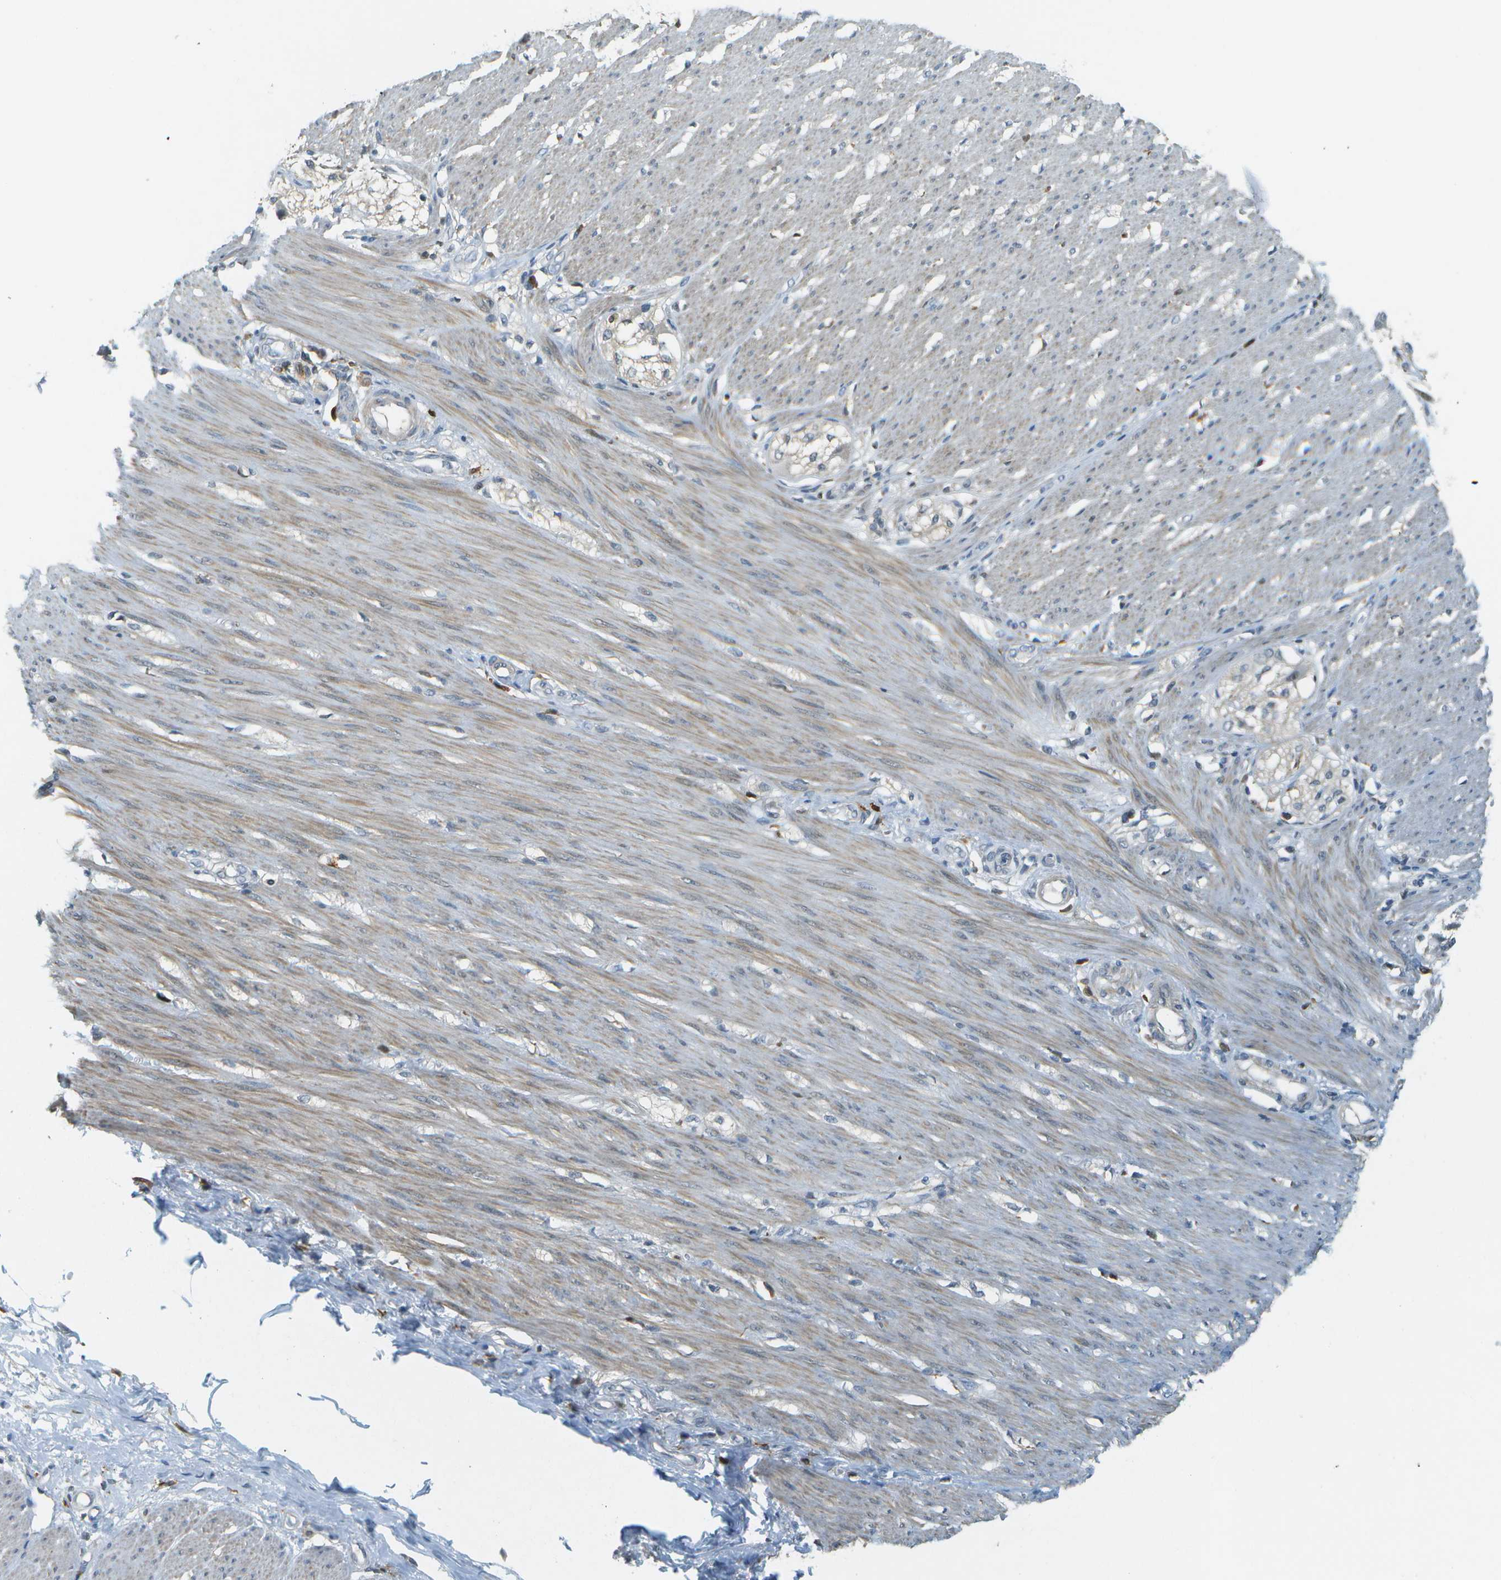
{"staining": {"intensity": "negative", "quantity": "none", "location": "none"}, "tissue": "adipose tissue", "cell_type": "Adipocytes", "image_type": "normal", "snomed": [{"axis": "morphology", "description": "Normal tissue, NOS"}, {"axis": "morphology", "description": "Adenocarcinoma, NOS"}, {"axis": "topography", "description": "Colon"}, {"axis": "topography", "description": "Peripheral nerve tissue"}], "caption": "Protein analysis of benign adipose tissue demonstrates no significant positivity in adipocytes.", "gene": "CDH23", "patient": {"sex": "male", "age": 14}}